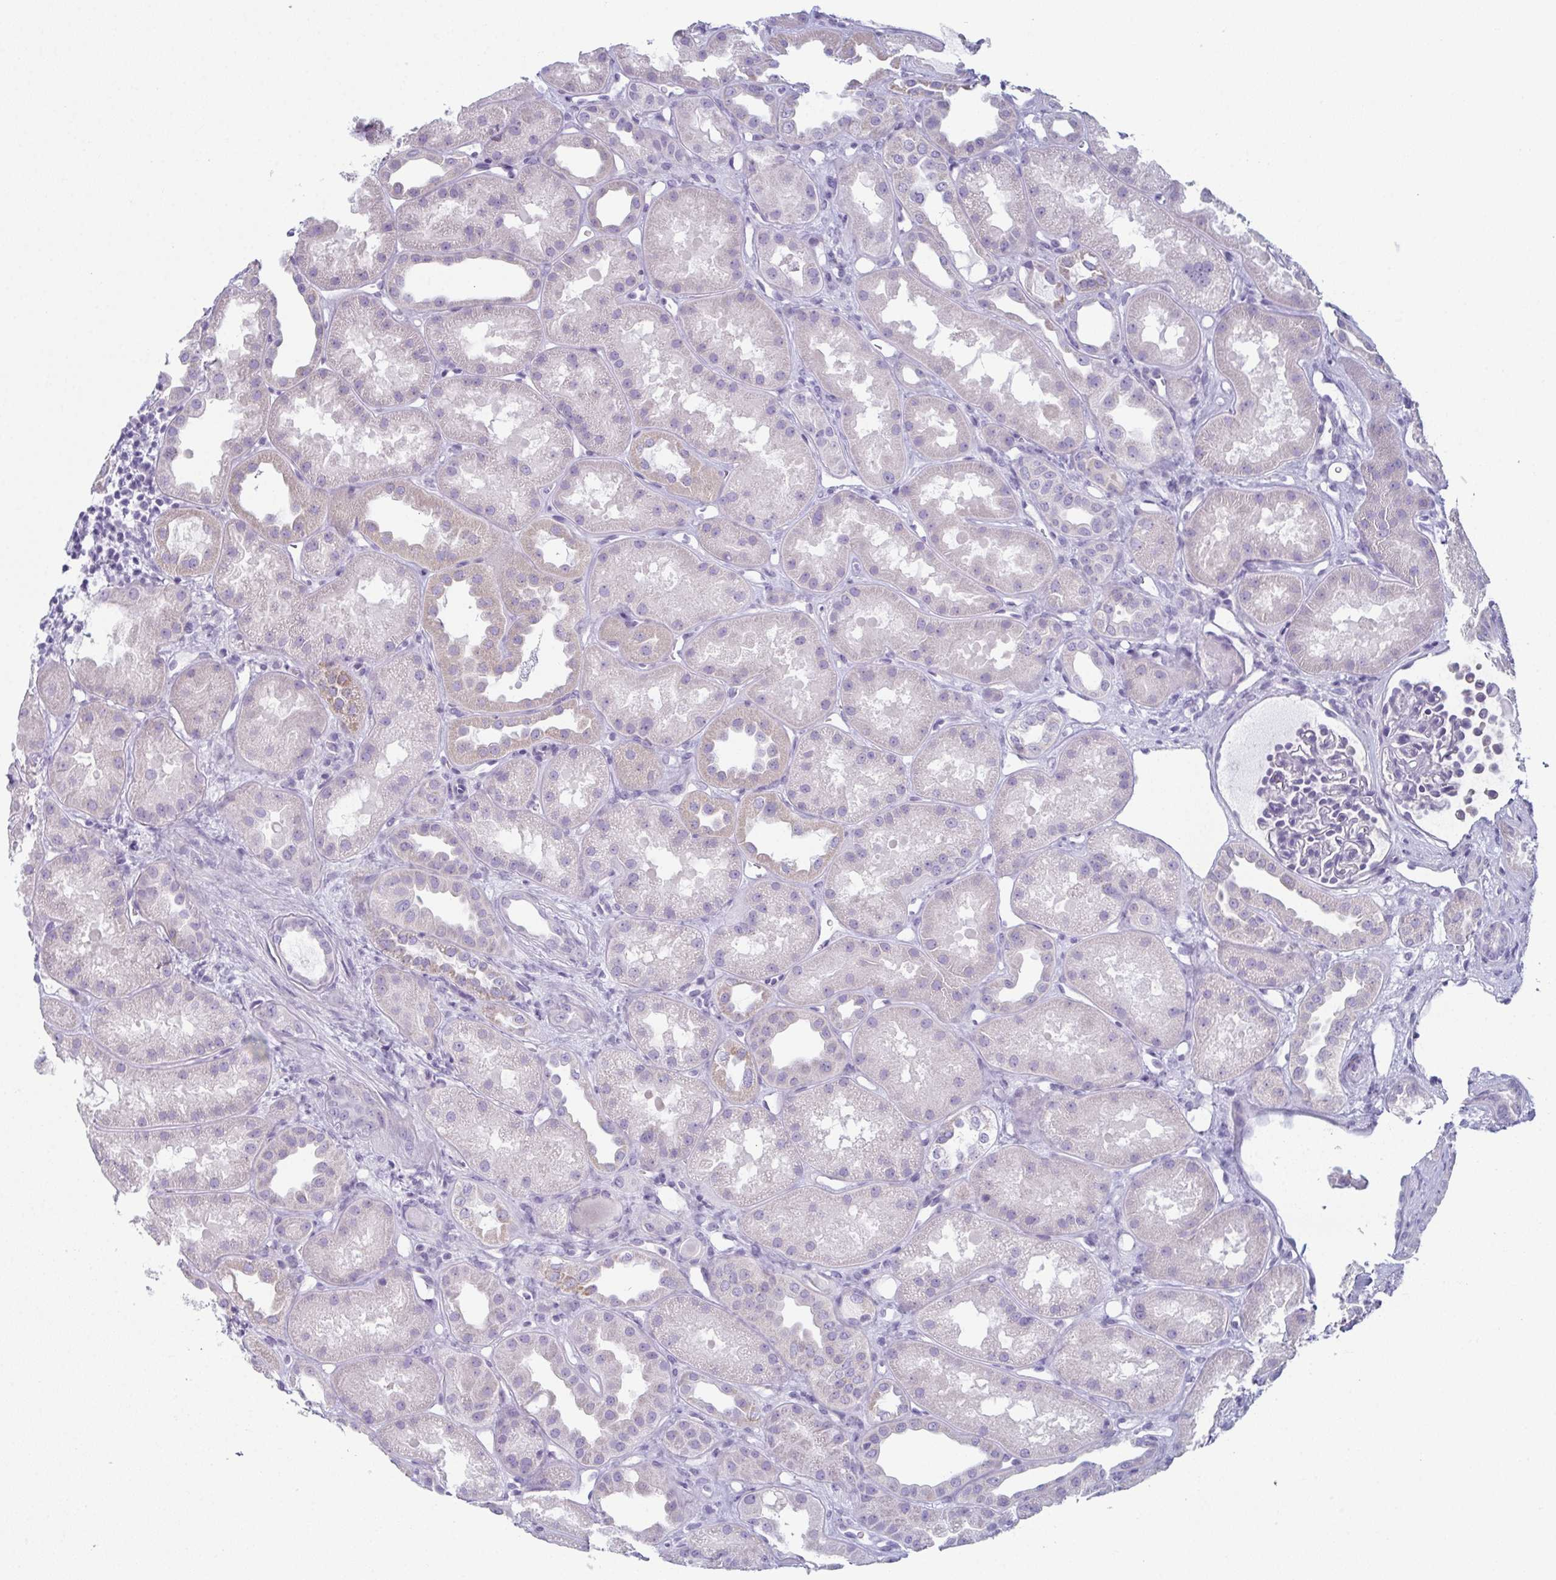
{"staining": {"intensity": "negative", "quantity": "none", "location": "none"}, "tissue": "kidney", "cell_type": "Cells in glomeruli", "image_type": "normal", "snomed": [{"axis": "morphology", "description": "Normal tissue, NOS"}, {"axis": "topography", "description": "Kidney"}], "caption": "This image is of unremarkable kidney stained with IHC to label a protein in brown with the nuclei are counter-stained blue. There is no expression in cells in glomeruli. (Immunohistochemistry (ihc), brightfield microscopy, high magnification).", "gene": "ENKUR", "patient": {"sex": "male", "age": 61}}